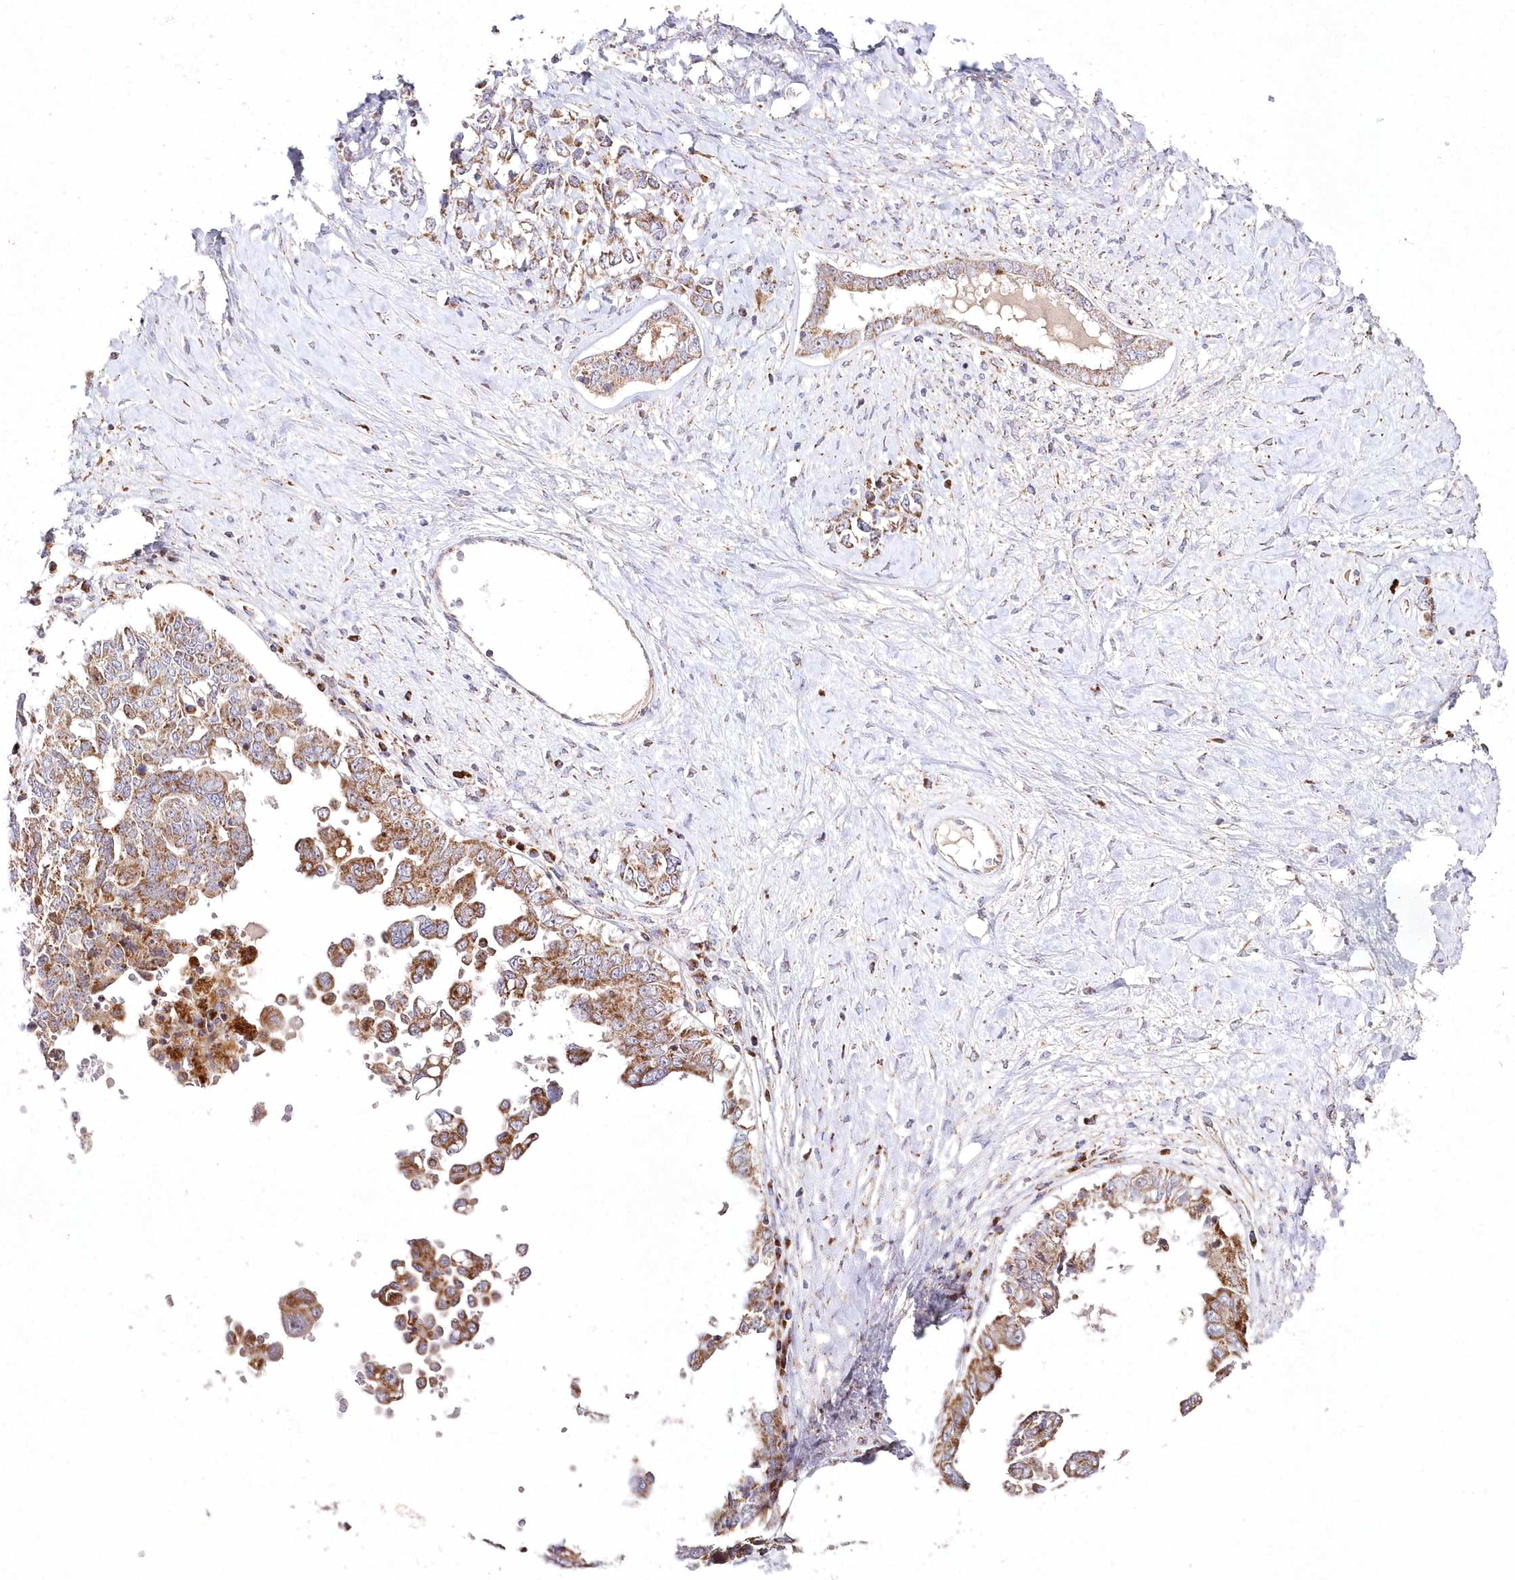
{"staining": {"intensity": "moderate", "quantity": ">75%", "location": "cytoplasmic/membranous"}, "tissue": "ovarian cancer", "cell_type": "Tumor cells", "image_type": "cancer", "snomed": [{"axis": "morphology", "description": "Carcinoma, endometroid"}, {"axis": "topography", "description": "Ovary"}], "caption": "Tumor cells demonstrate medium levels of moderate cytoplasmic/membranous positivity in approximately >75% of cells in human ovarian endometroid carcinoma.", "gene": "DNA2", "patient": {"sex": "female", "age": 62}}